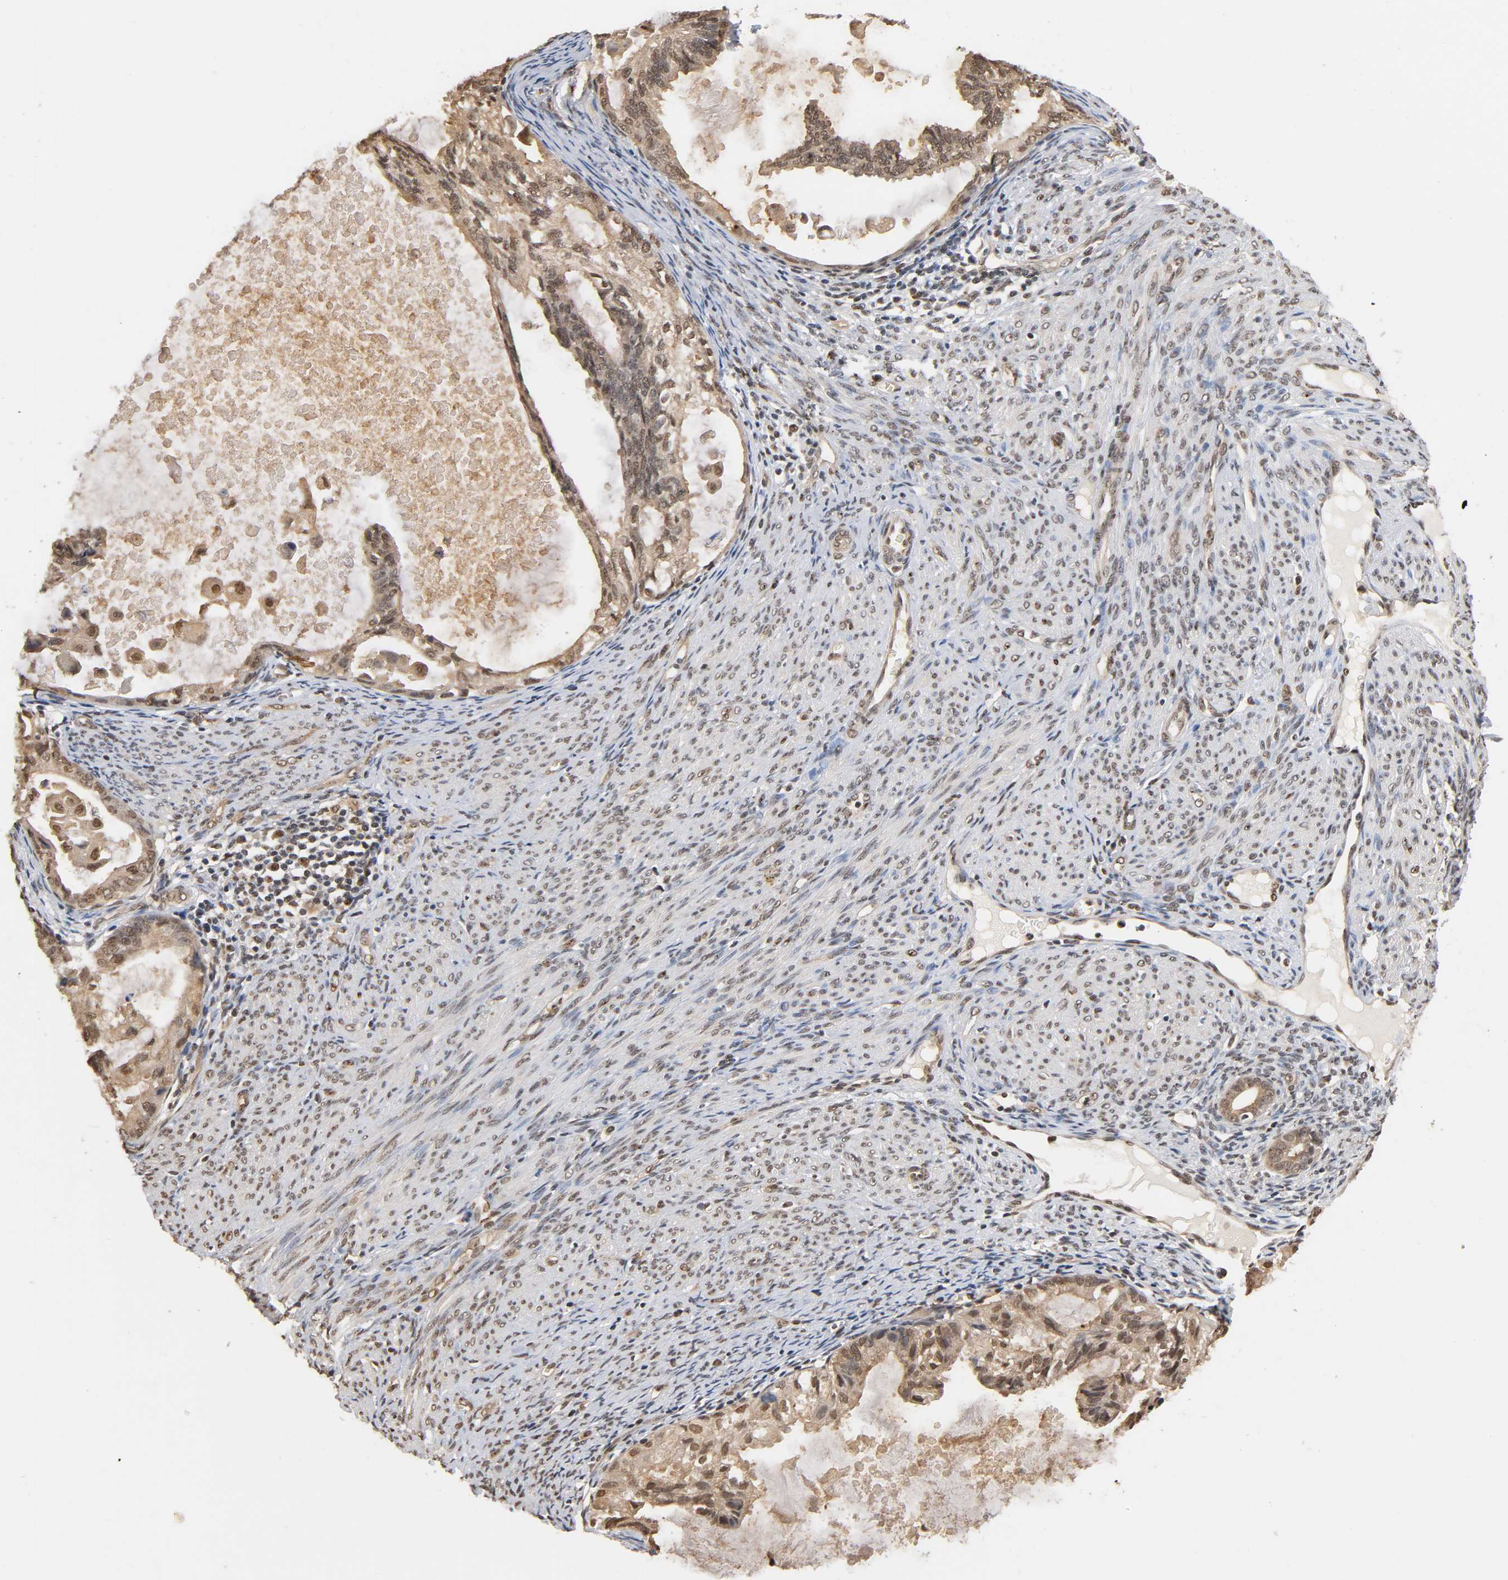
{"staining": {"intensity": "moderate", "quantity": "25%-75%", "location": "cytoplasmic/membranous,nuclear"}, "tissue": "cervical cancer", "cell_type": "Tumor cells", "image_type": "cancer", "snomed": [{"axis": "morphology", "description": "Normal tissue, NOS"}, {"axis": "morphology", "description": "Adenocarcinoma, NOS"}, {"axis": "topography", "description": "Cervix"}, {"axis": "topography", "description": "Endometrium"}], "caption": "Immunohistochemistry of human cervical cancer (adenocarcinoma) displays medium levels of moderate cytoplasmic/membranous and nuclear staining in about 25%-75% of tumor cells. (DAB IHC, brown staining for protein, blue staining for nuclei).", "gene": "UBC", "patient": {"sex": "female", "age": 86}}